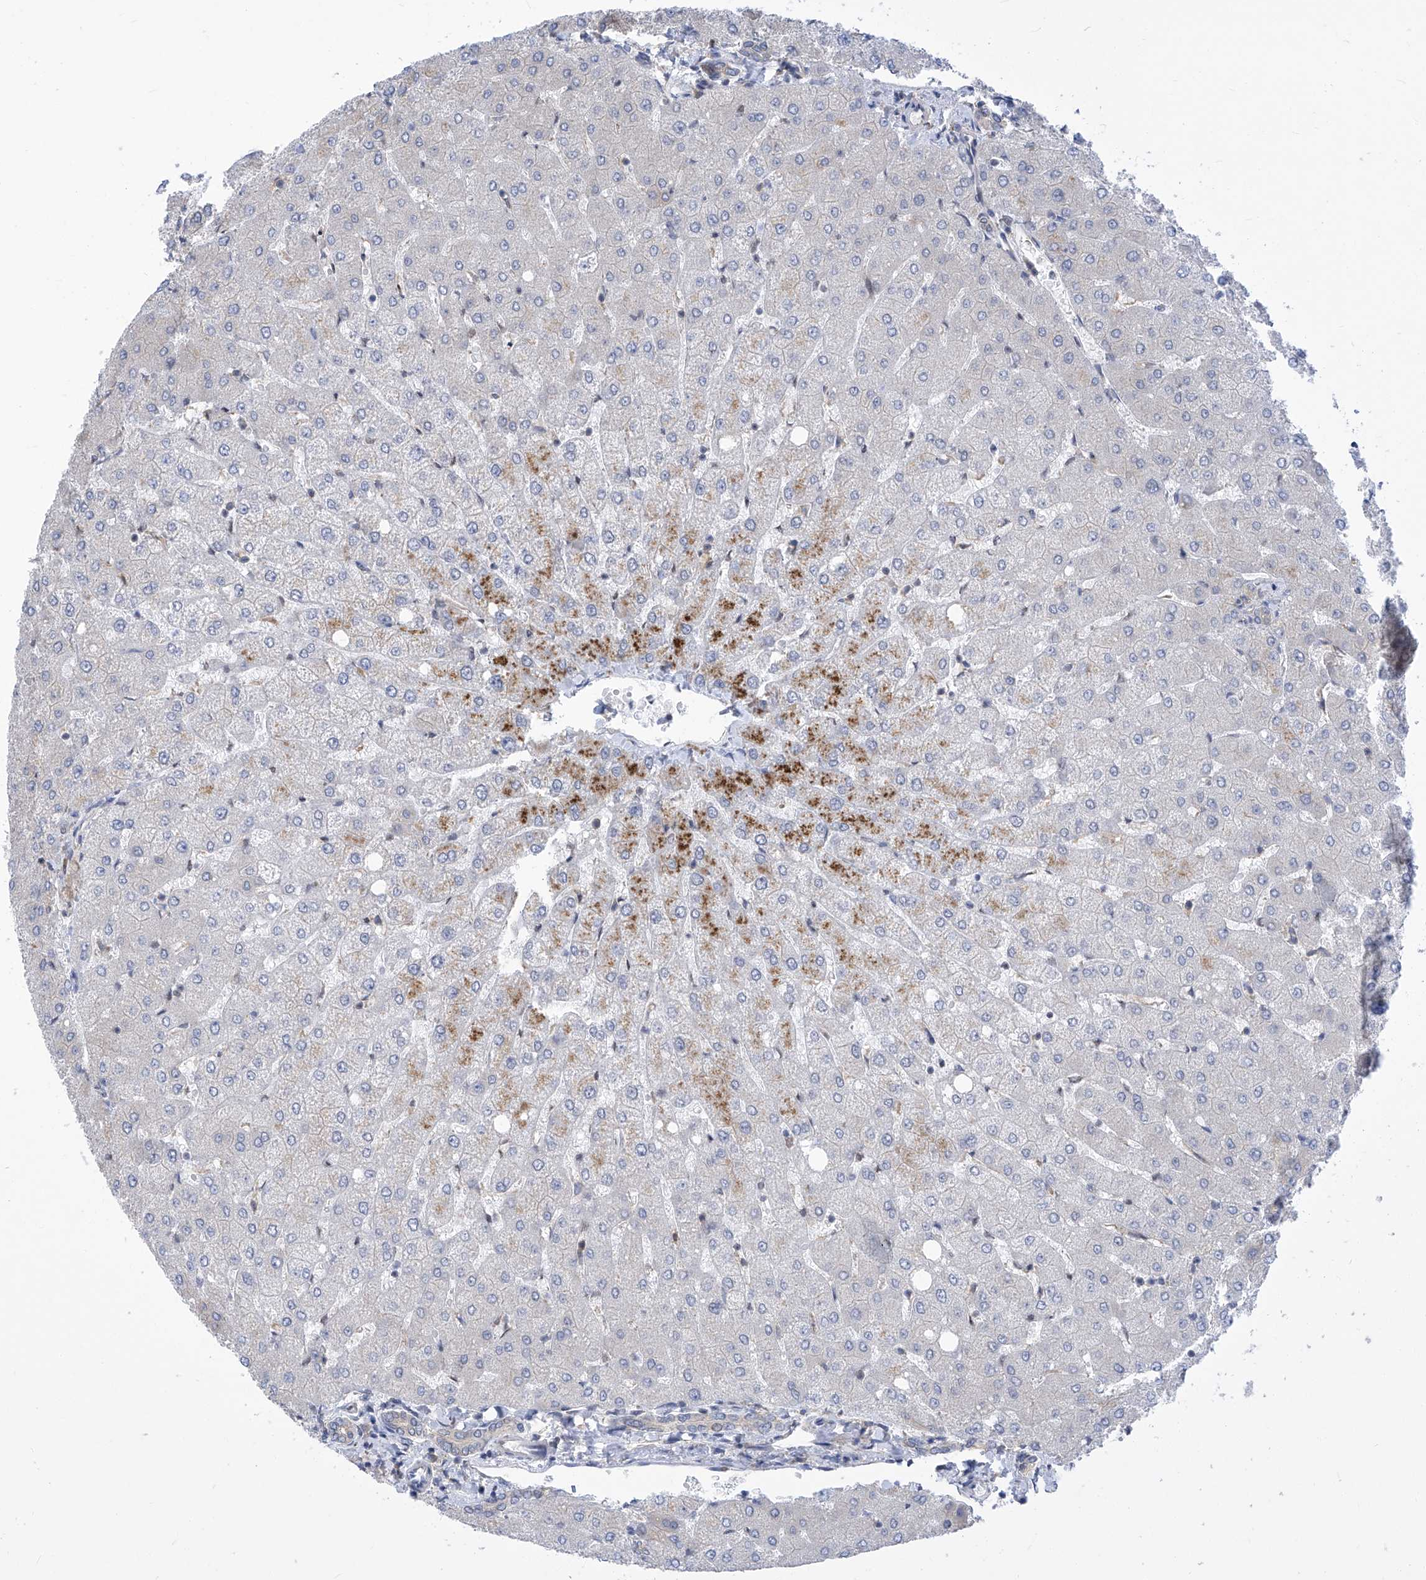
{"staining": {"intensity": "negative", "quantity": "none", "location": "none"}, "tissue": "liver", "cell_type": "Cholangiocytes", "image_type": "normal", "snomed": [{"axis": "morphology", "description": "Normal tissue, NOS"}, {"axis": "topography", "description": "Liver"}], "caption": "IHC of benign human liver exhibits no positivity in cholangiocytes.", "gene": "EIF3M", "patient": {"sex": "female", "age": 54}}